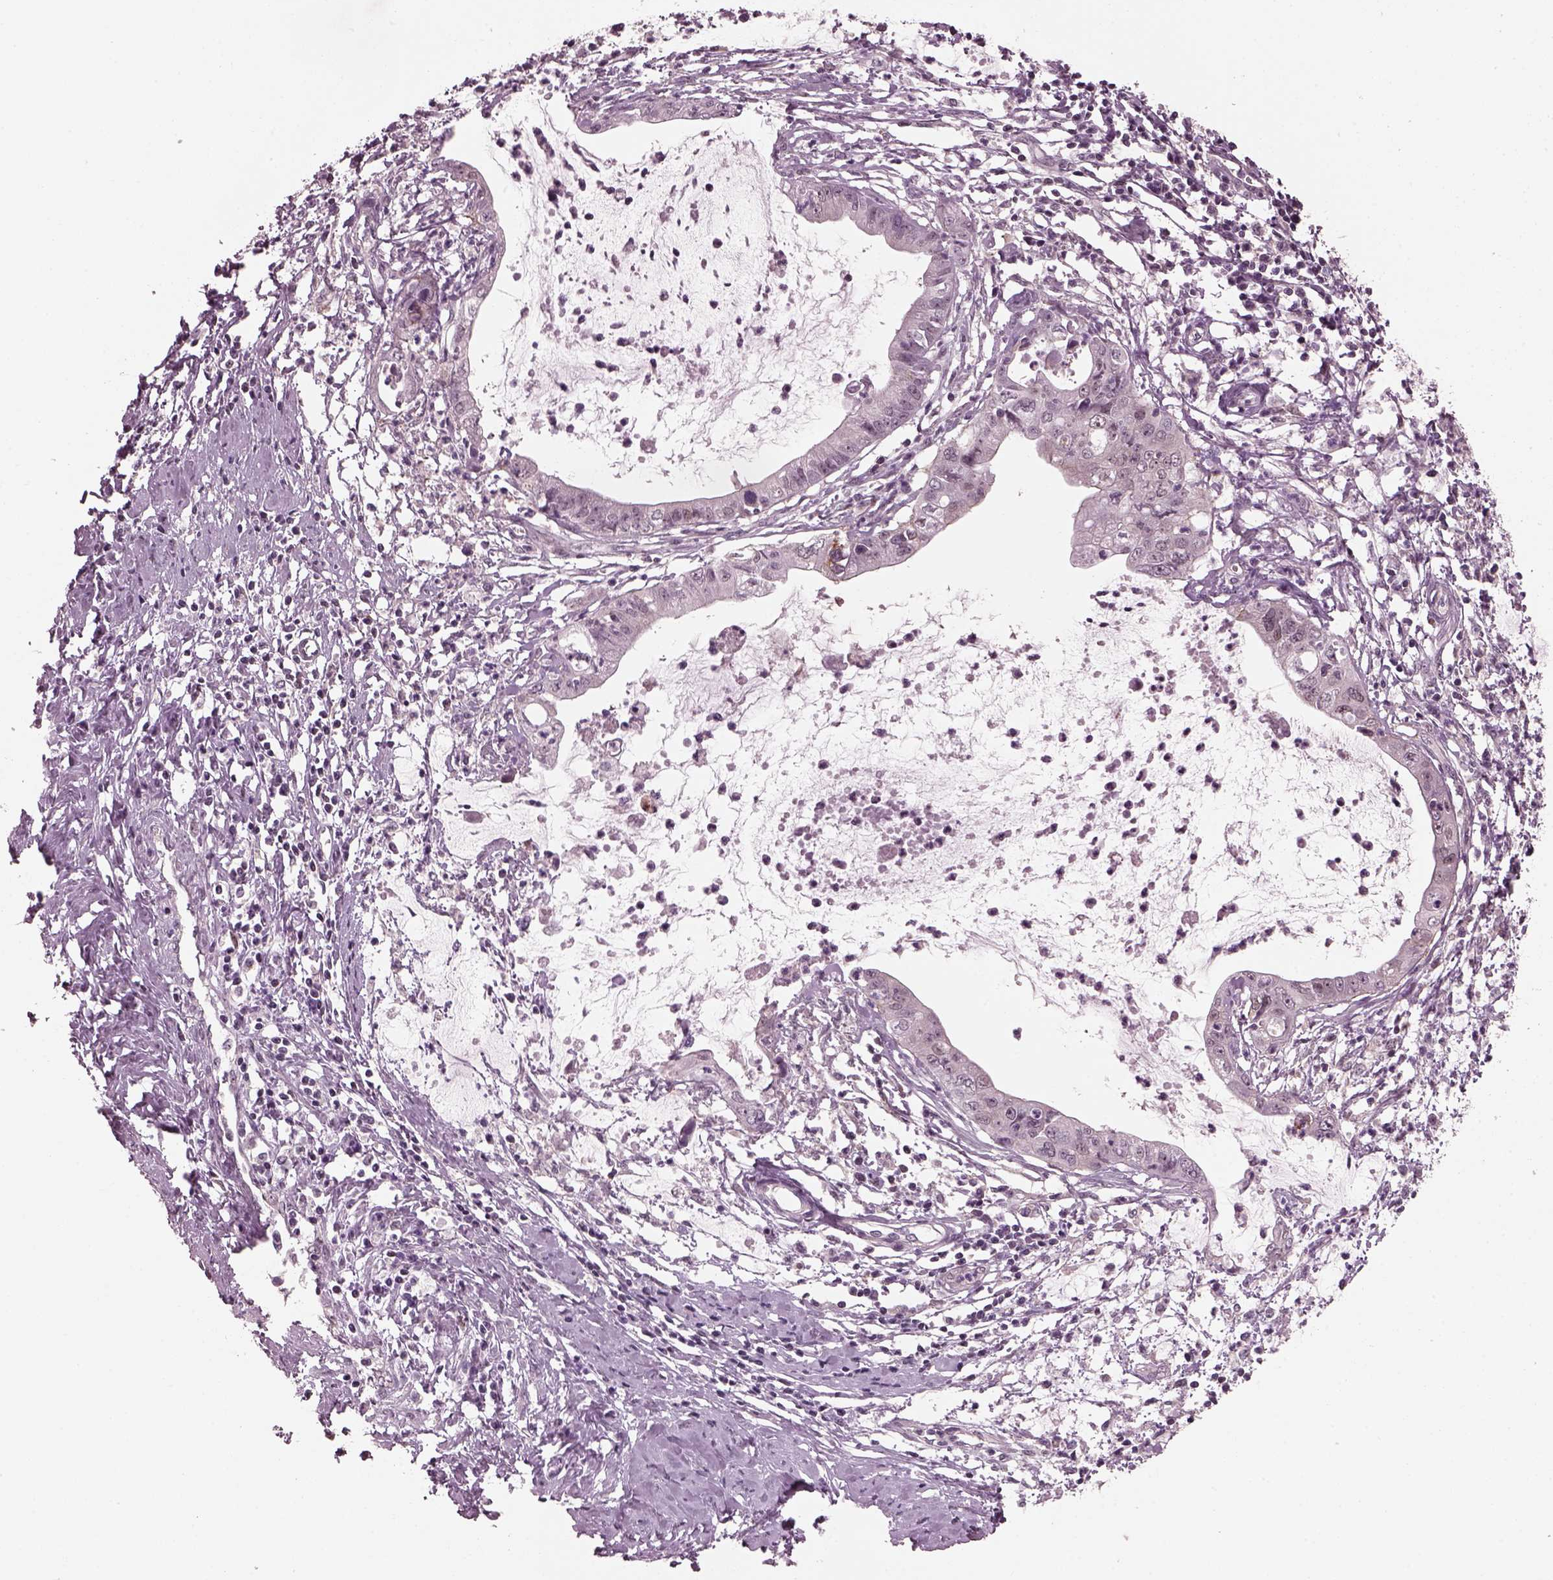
{"staining": {"intensity": "negative", "quantity": "none", "location": "none"}, "tissue": "cervical cancer", "cell_type": "Tumor cells", "image_type": "cancer", "snomed": [{"axis": "morphology", "description": "Normal tissue, NOS"}, {"axis": "morphology", "description": "Adenocarcinoma, NOS"}, {"axis": "topography", "description": "Cervix"}], "caption": "This is an immunohistochemistry photomicrograph of human cervical cancer (adenocarcinoma). There is no staining in tumor cells.", "gene": "SRI", "patient": {"sex": "female", "age": 38}}